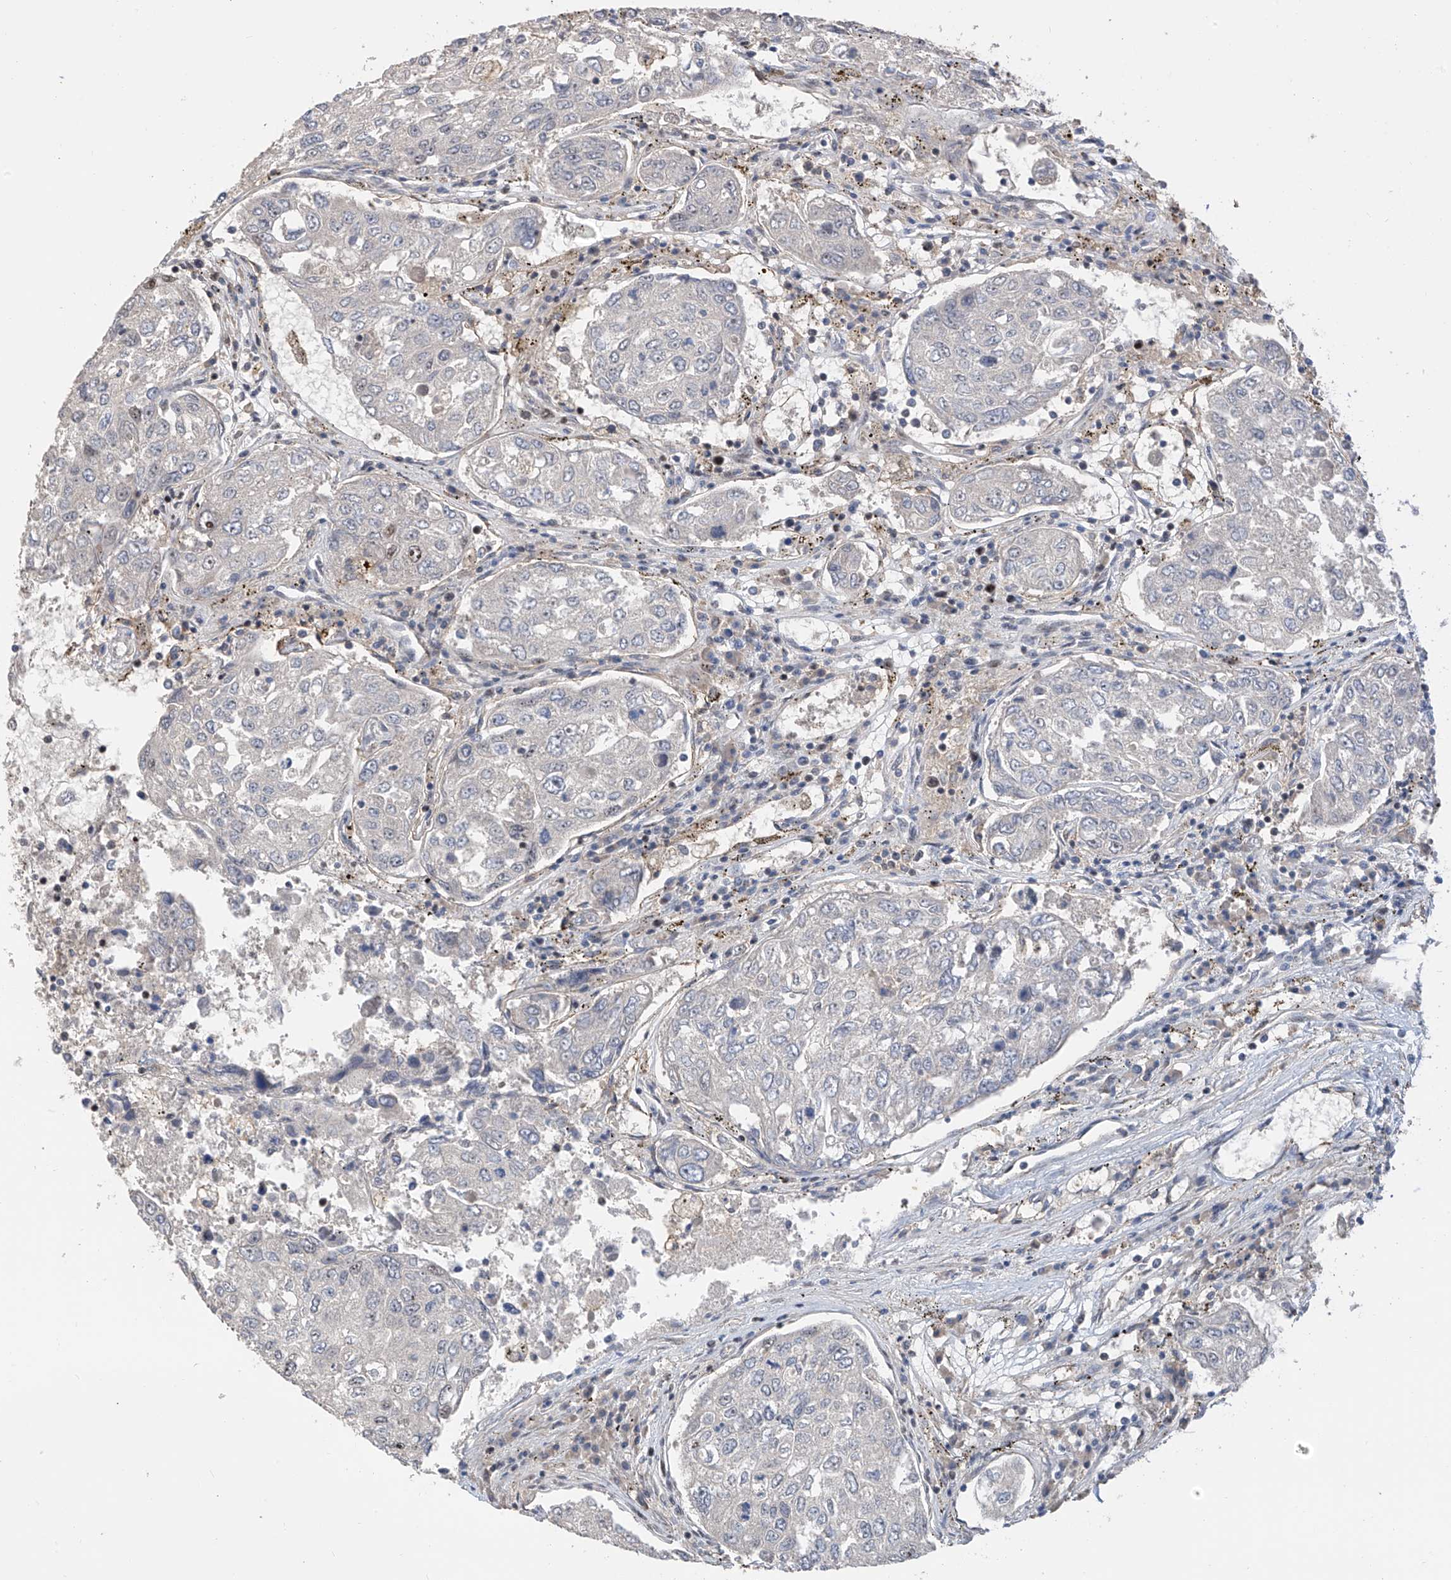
{"staining": {"intensity": "negative", "quantity": "none", "location": "none"}, "tissue": "urothelial cancer", "cell_type": "Tumor cells", "image_type": "cancer", "snomed": [{"axis": "morphology", "description": "Urothelial carcinoma, High grade"}, {"axis": "topography", "description": "Lymph node"}, {"axis": "topography", "description": "Urinary bladder"}], "caption": "High power microscopy image of an IHC micrograph of urothelial cancer, revealing no significant expression in tumor cells.", "gene": "C1orf131", "patient": {"sex": "male", "age": 51}}